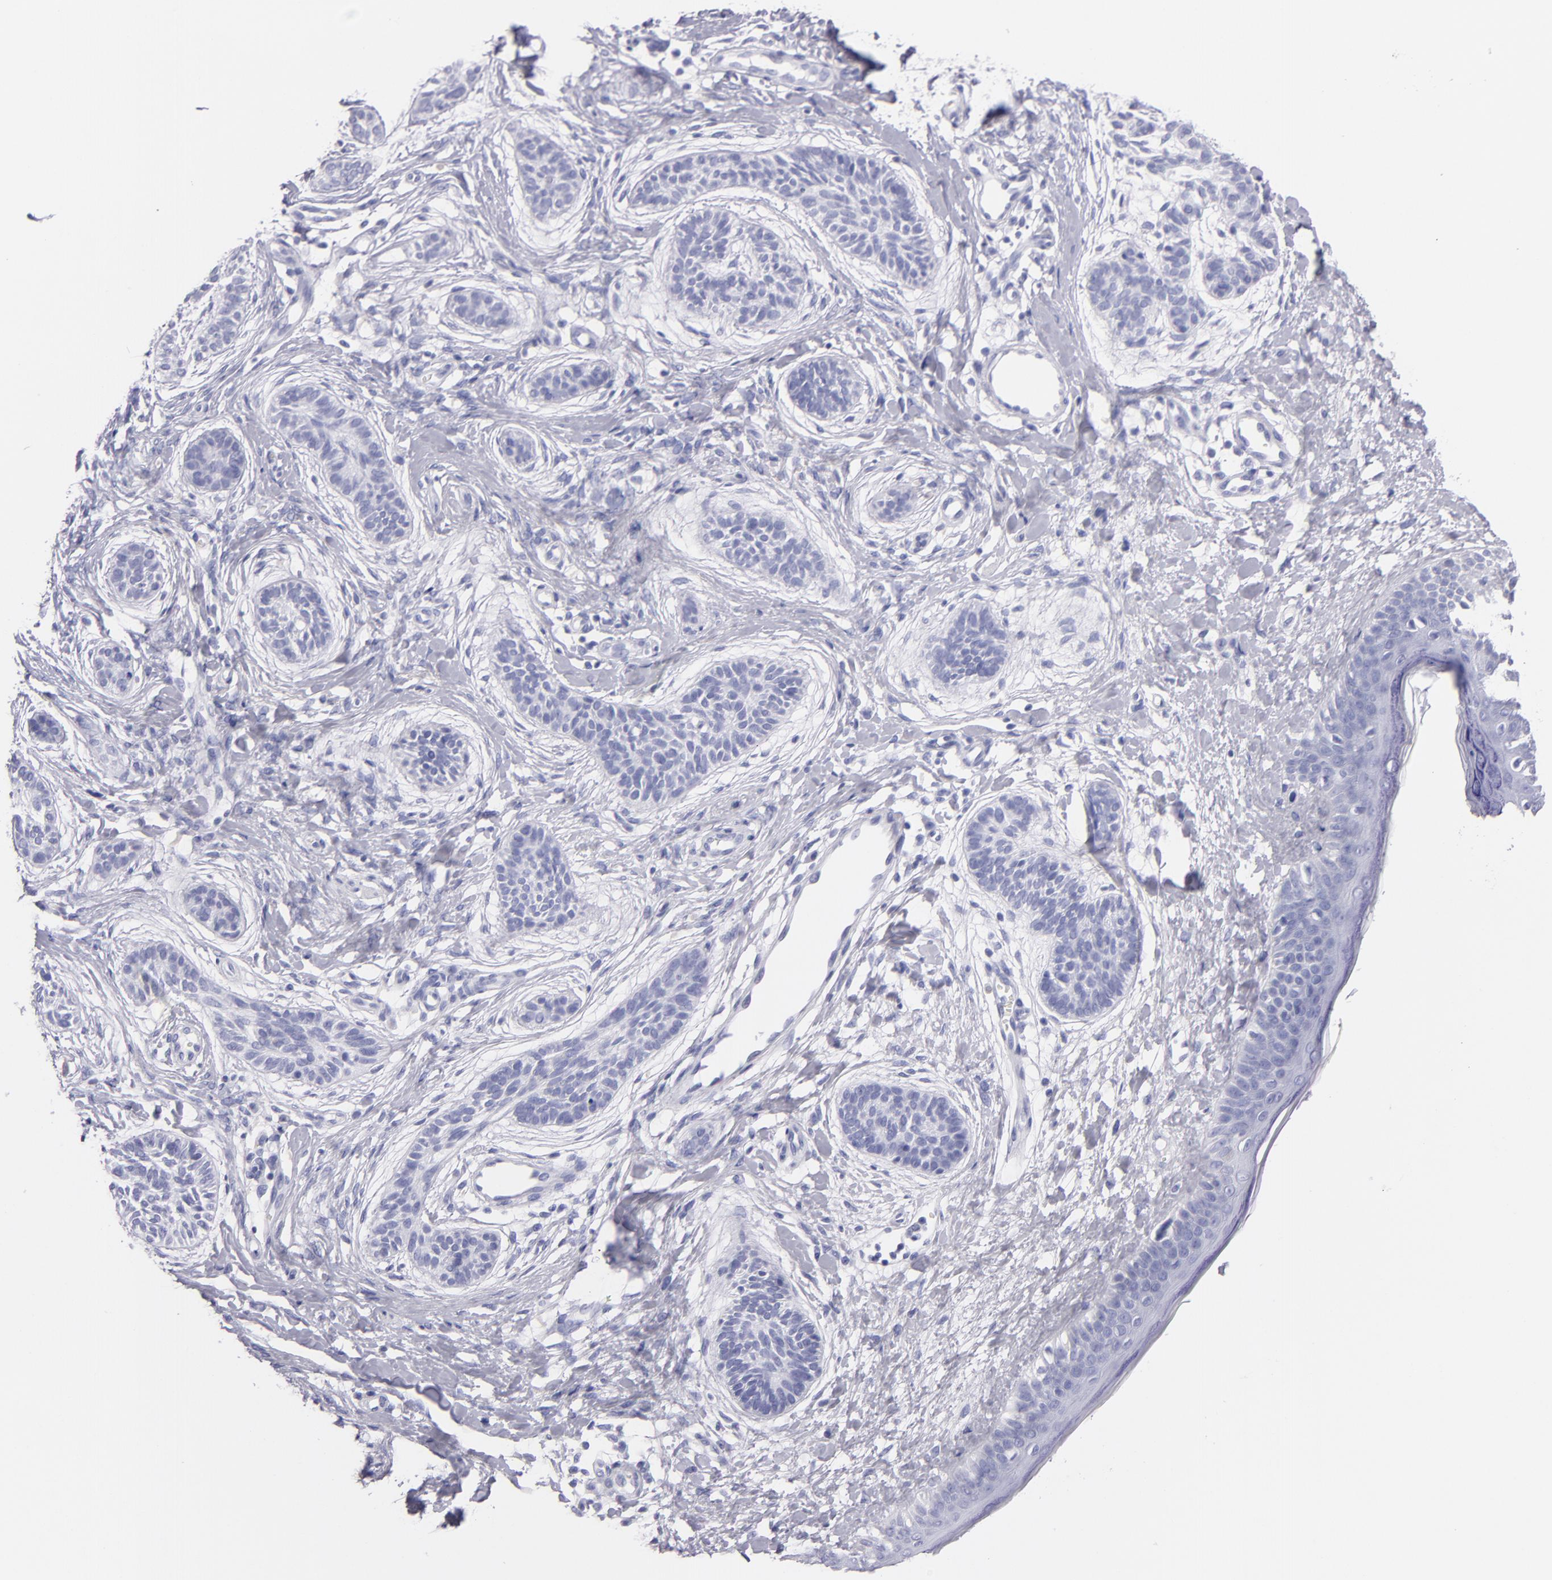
{"staining": {"intensity": "negative", "quantity": "none", "location": "none"}, "tissue": "skin cancer", "cell_type": "Tumor cells", "image_type": "cancer", "snomed": [{"axis": "morphology", "description": "Normal tissue, NOS"}, {"axis": "morphology", "description": "Basal cell carcinoma"}, {"axis": "topography", "description": "Skin"}], "caption": "High power microscopy histopathology image of an immunohistochemistry photomicrograph of basal cell carcinoma (skin), revealing no significant positivity in tumor cells.", "gene": "MUC5AC", "patient": {"sex": "male", "age": 63}}